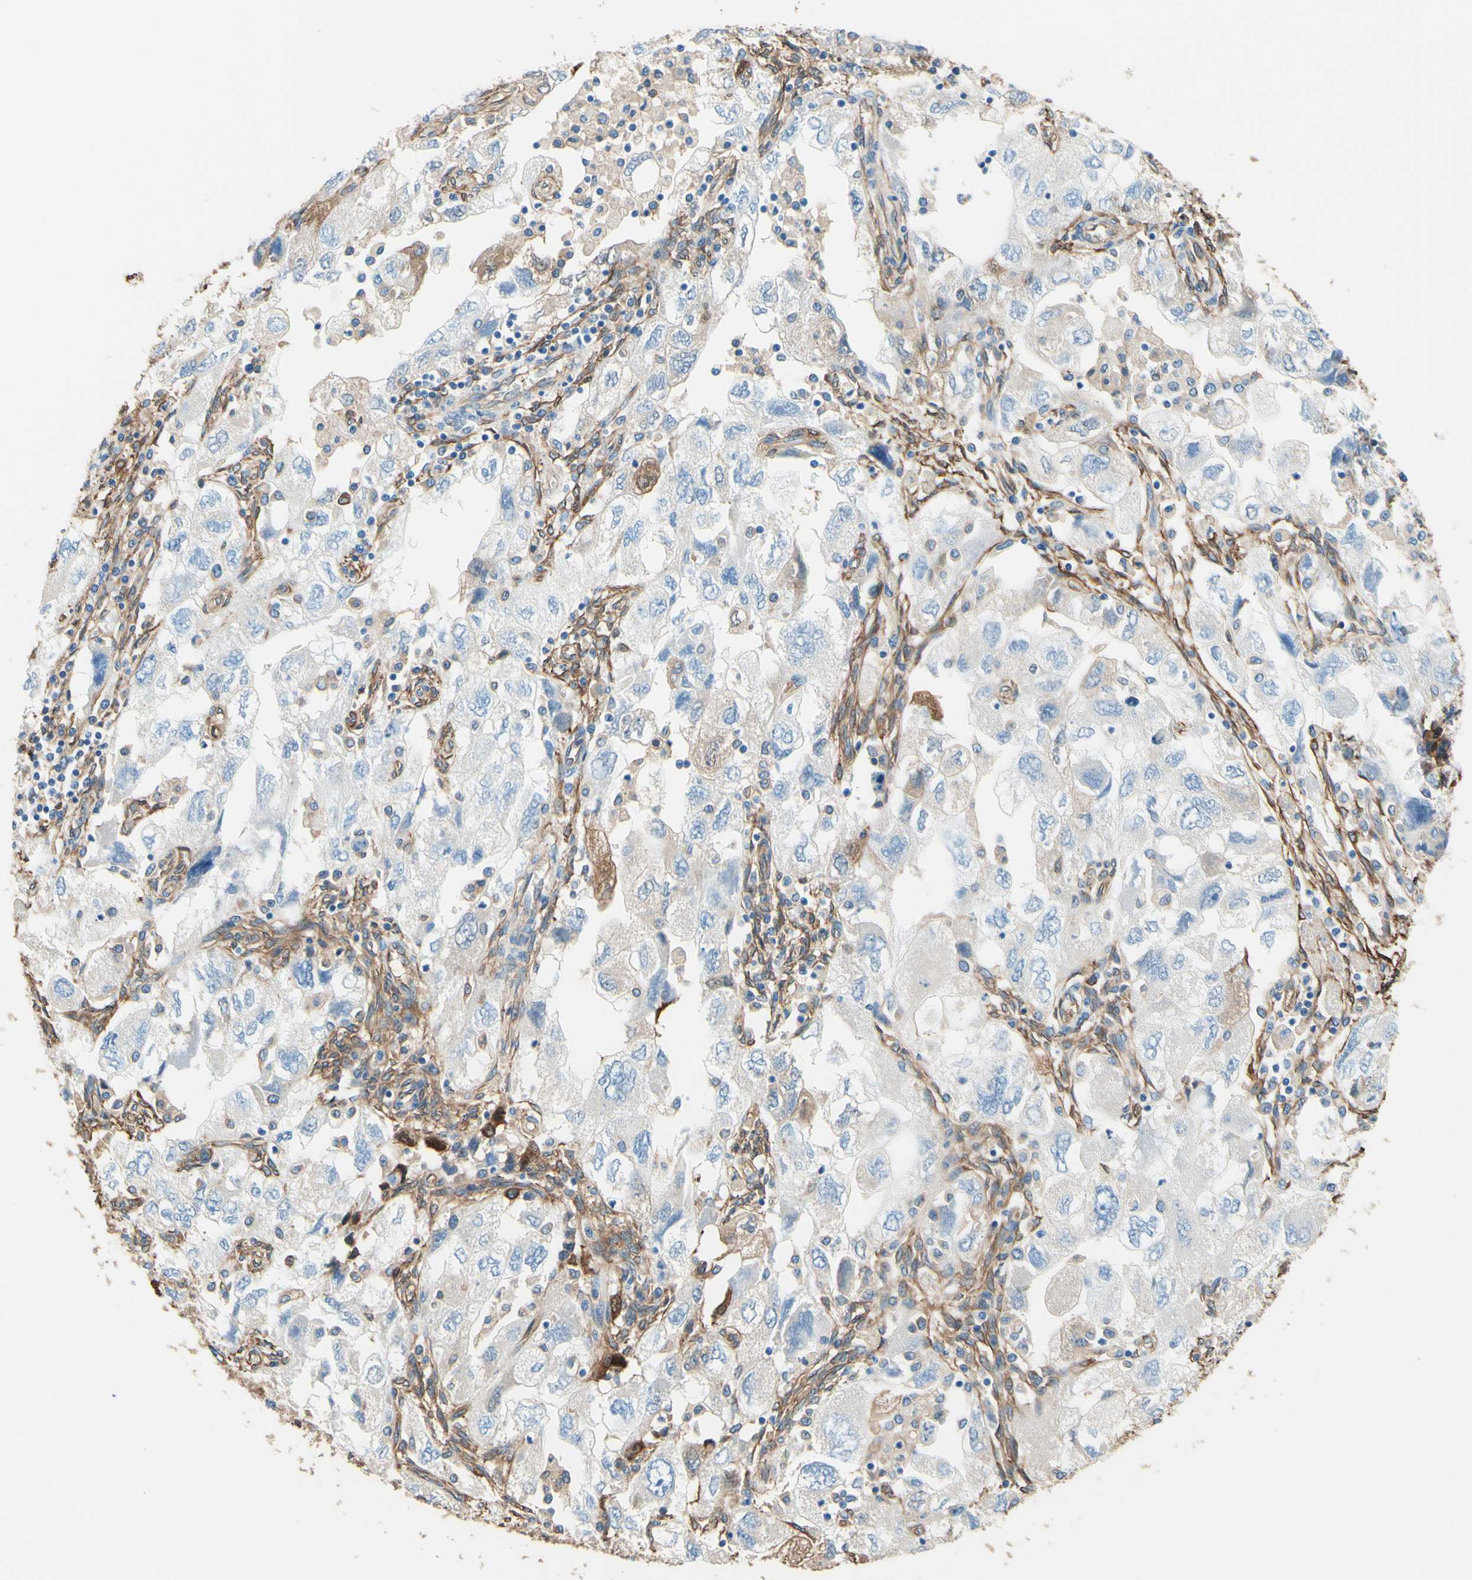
{"staining": {"intensity": "weak", "quantity": "25%-75%", "location": "cytoplasmic/membranous"}, "tissue": "ovarian cancer", "cell_type": "Tumor cells", "image_type": "cancer", "snomed": [{"axis": "morphology", "description": "Carcinoma, NOS"}, {"axis": "morphology", "description": "Cystadenocarcinoma, serous, NOS"}, {"axis": "topography", "description": "Ovary"}], "caption": "A brown stain labels weak cytoplasmic/membranous staining of a protein in human serous cystadenocarcinoma (ovarian) tumor cells.", "gene": "DPYSL3", "patient": {"sex": "female", "age": 69}}